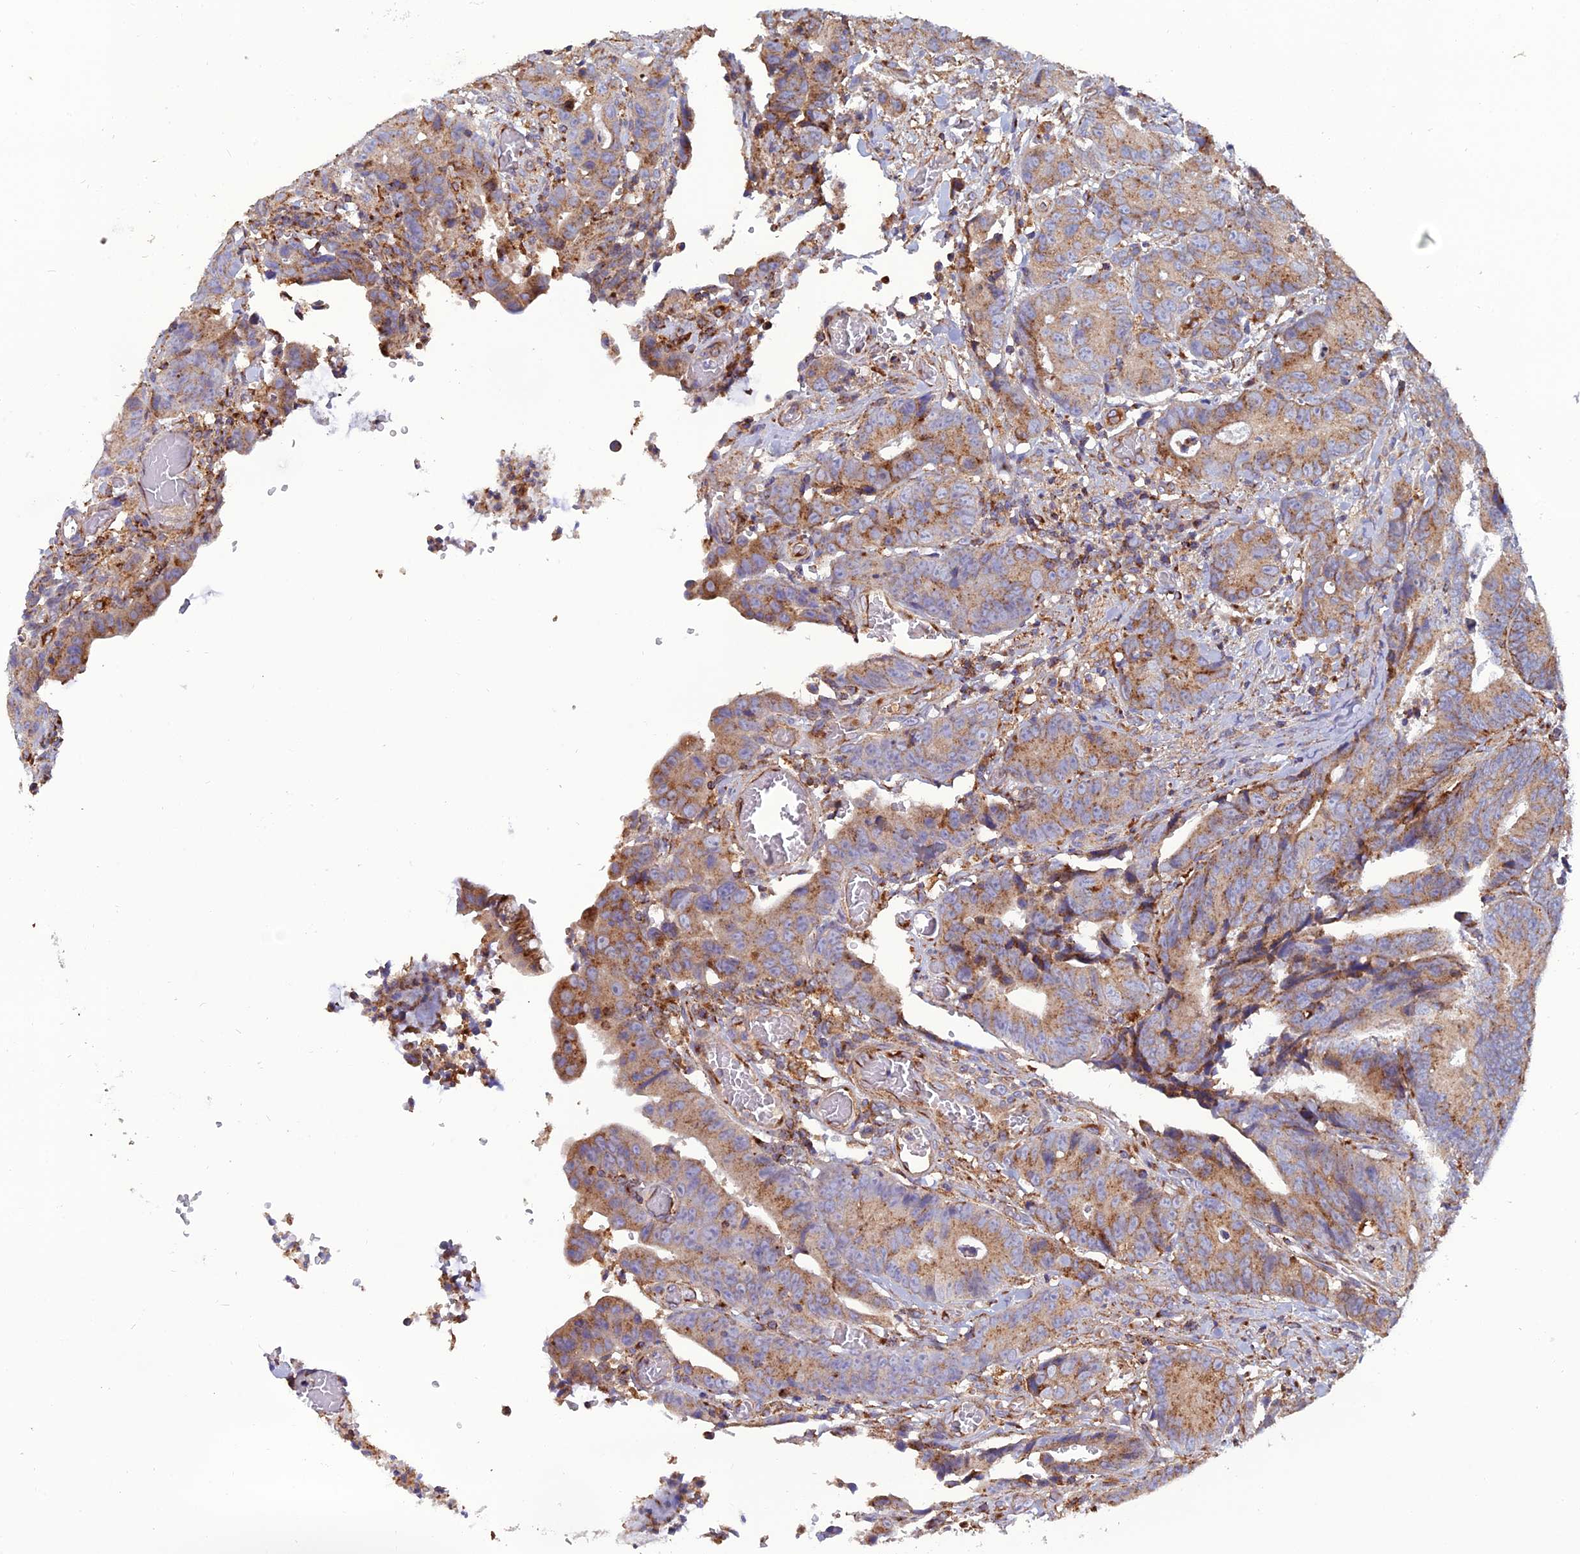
{"staining": {"intensity": "moderate", "quantity": ">75%", "location": "cytoplasmic/membranous"}, "tissue": "colorectal cancer", "cell_type": "Tumor cells", "image_type": "cancer", "snomed": [{"axis": "morphology", "description": "Adenocarcinoma, NOS"}, {"axis": "topography", "description": "Colon"}], "caption": "There is medium levels of moderate cytoplasmic/membranous staining in tumor cells of colorectal adenocarcinoma, as demonstrated by immunohistochemical staining (brown color).", "gene": "LNPEP", "patient": {"sex": "female", "age": 57}}